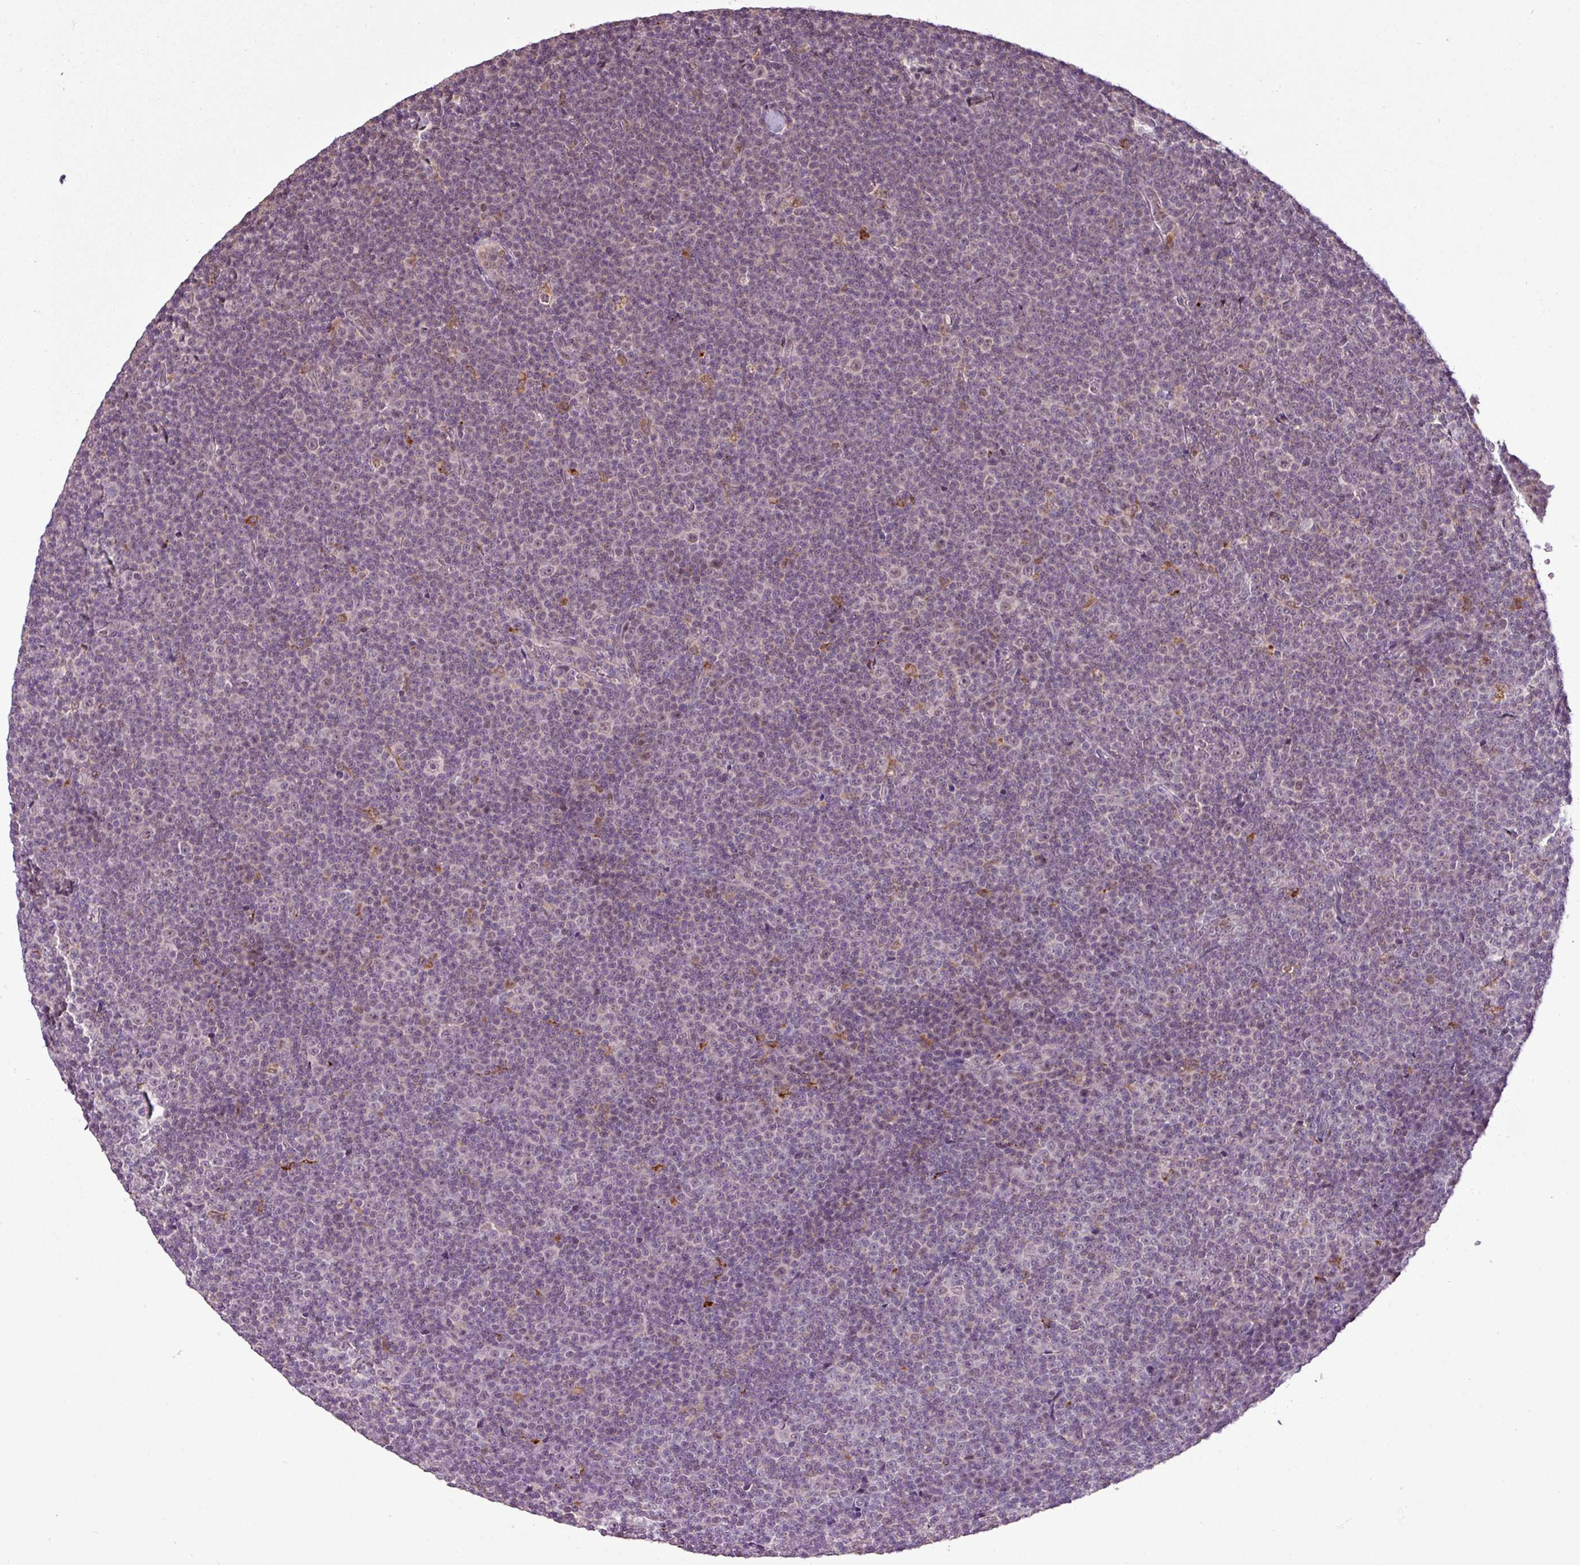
{"staining": {"intensity": "weak", "quantity": "<25%", "location": "nuclear"}, "tissue": "lymphoma", "cell_type": "Tumor cells", "image_type": "cancer", "snomed": [{"axis": "morphology", "description": "Malignant lymphoma, non-Hodgkin's type, Low grade"}, {"axis": "topography", "description": "Lymph node"}], "caption": "This image is of lymphoma stained with immunohistochemistry (IHC) to label a protein in brown with the nuclei are counter-stained blue. There is no positivity in tumor cells. The staining is performed using DAB (3,3'-diaminobenzidine) brown chromogen with nuclei counter-stained in using hematoxylin.", "gene": "SMCO4", "patient": {"sex": "female", "age": 67}}